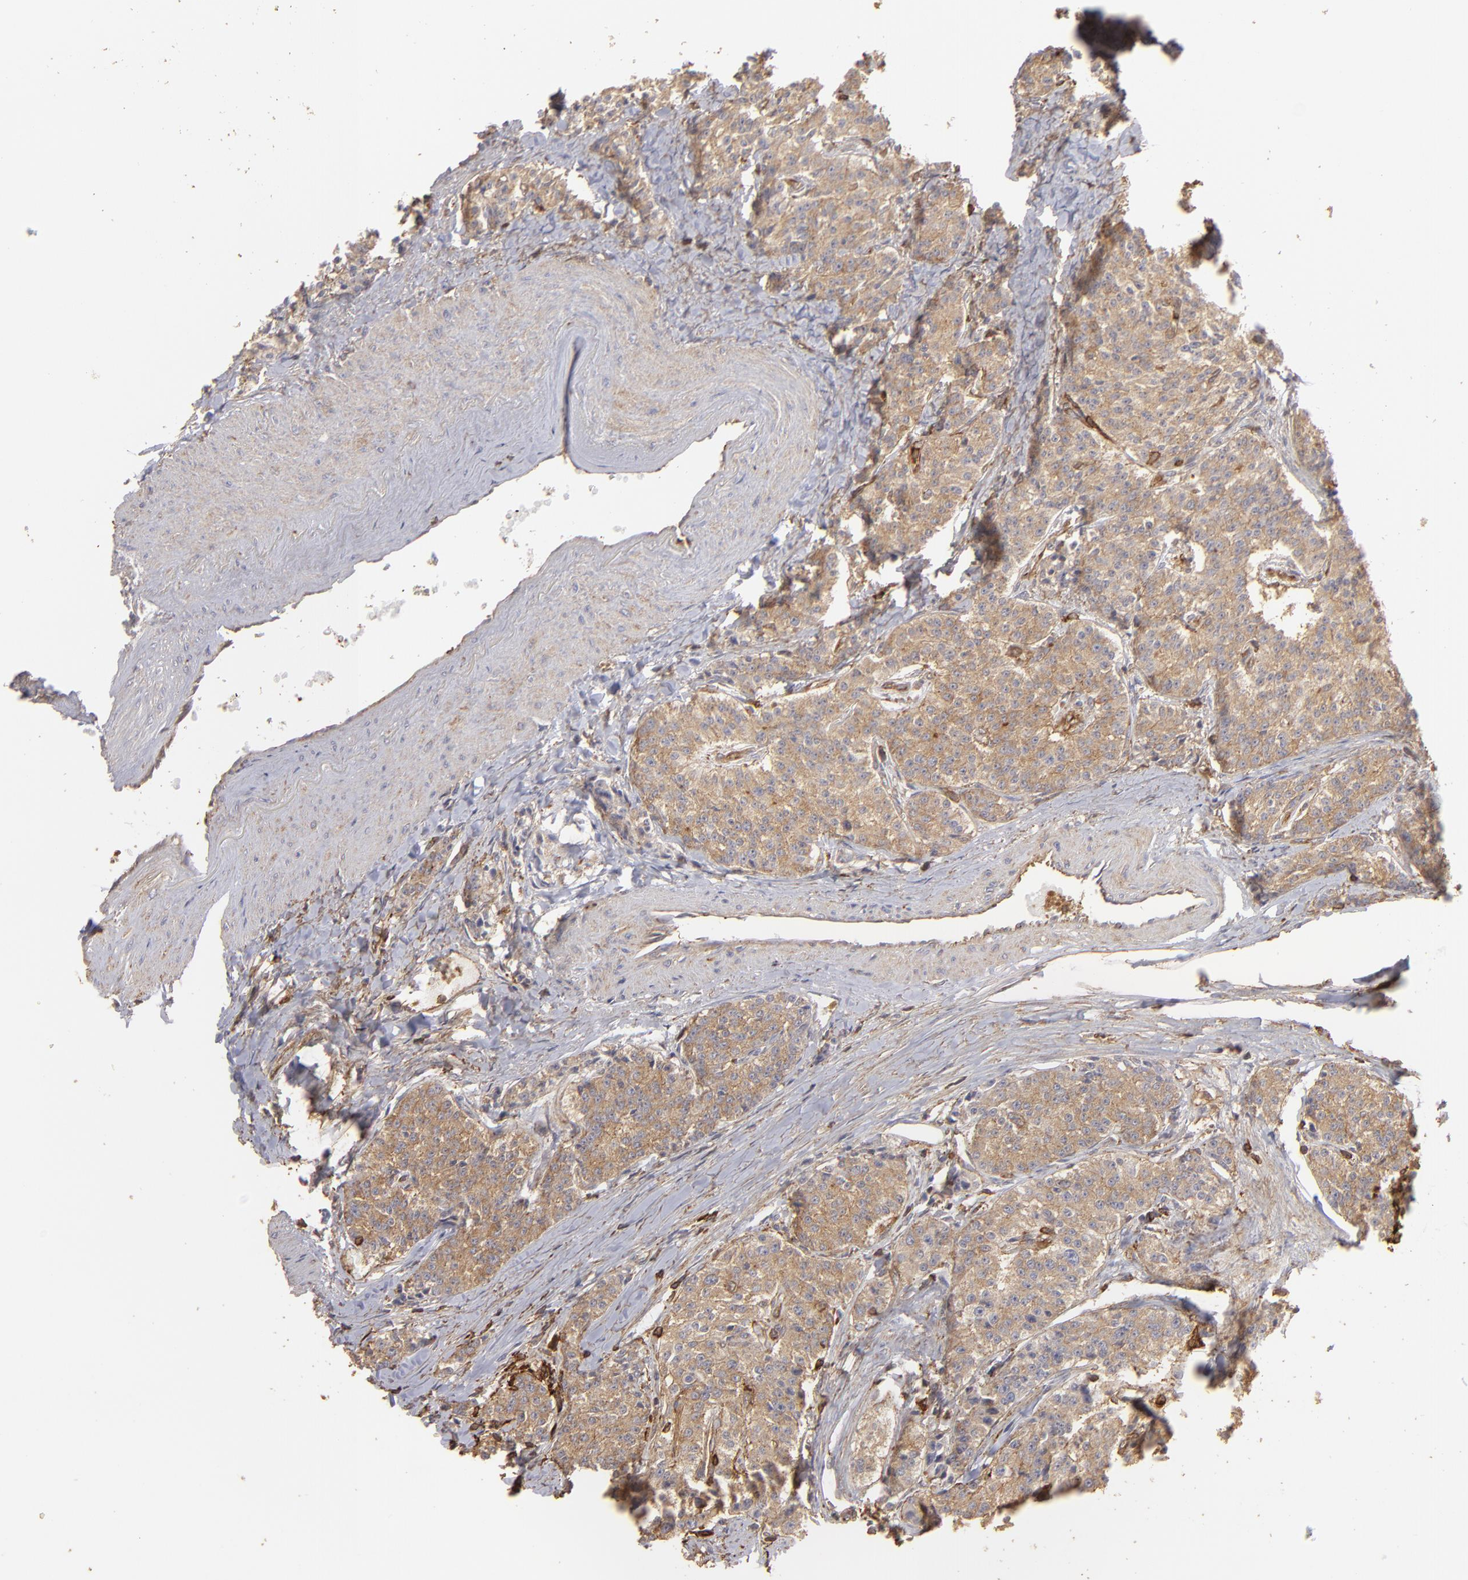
{"staining": {"intensity": "moderate", "quantity": ">75%", "location": "cytoplasmic/membranous"}, "tissue": "carcinoid", "cell_type": "Tumor cells", "image_type": "cancer", "snomed": [{"axis": "morphology", "description": "Carcinoid, malignant, NOS"}, {"axis": "topography", "description": "Stomach"}], "caption": "IHC micrograph of human malignant carcinoid stained for a protein (brown), which exhibits medium levels of moderate cytoplasmic/membranous staining in about >75% of tumor cells.", "gene": "ACTB", "patient": {"sex": "female", "age": 76}}